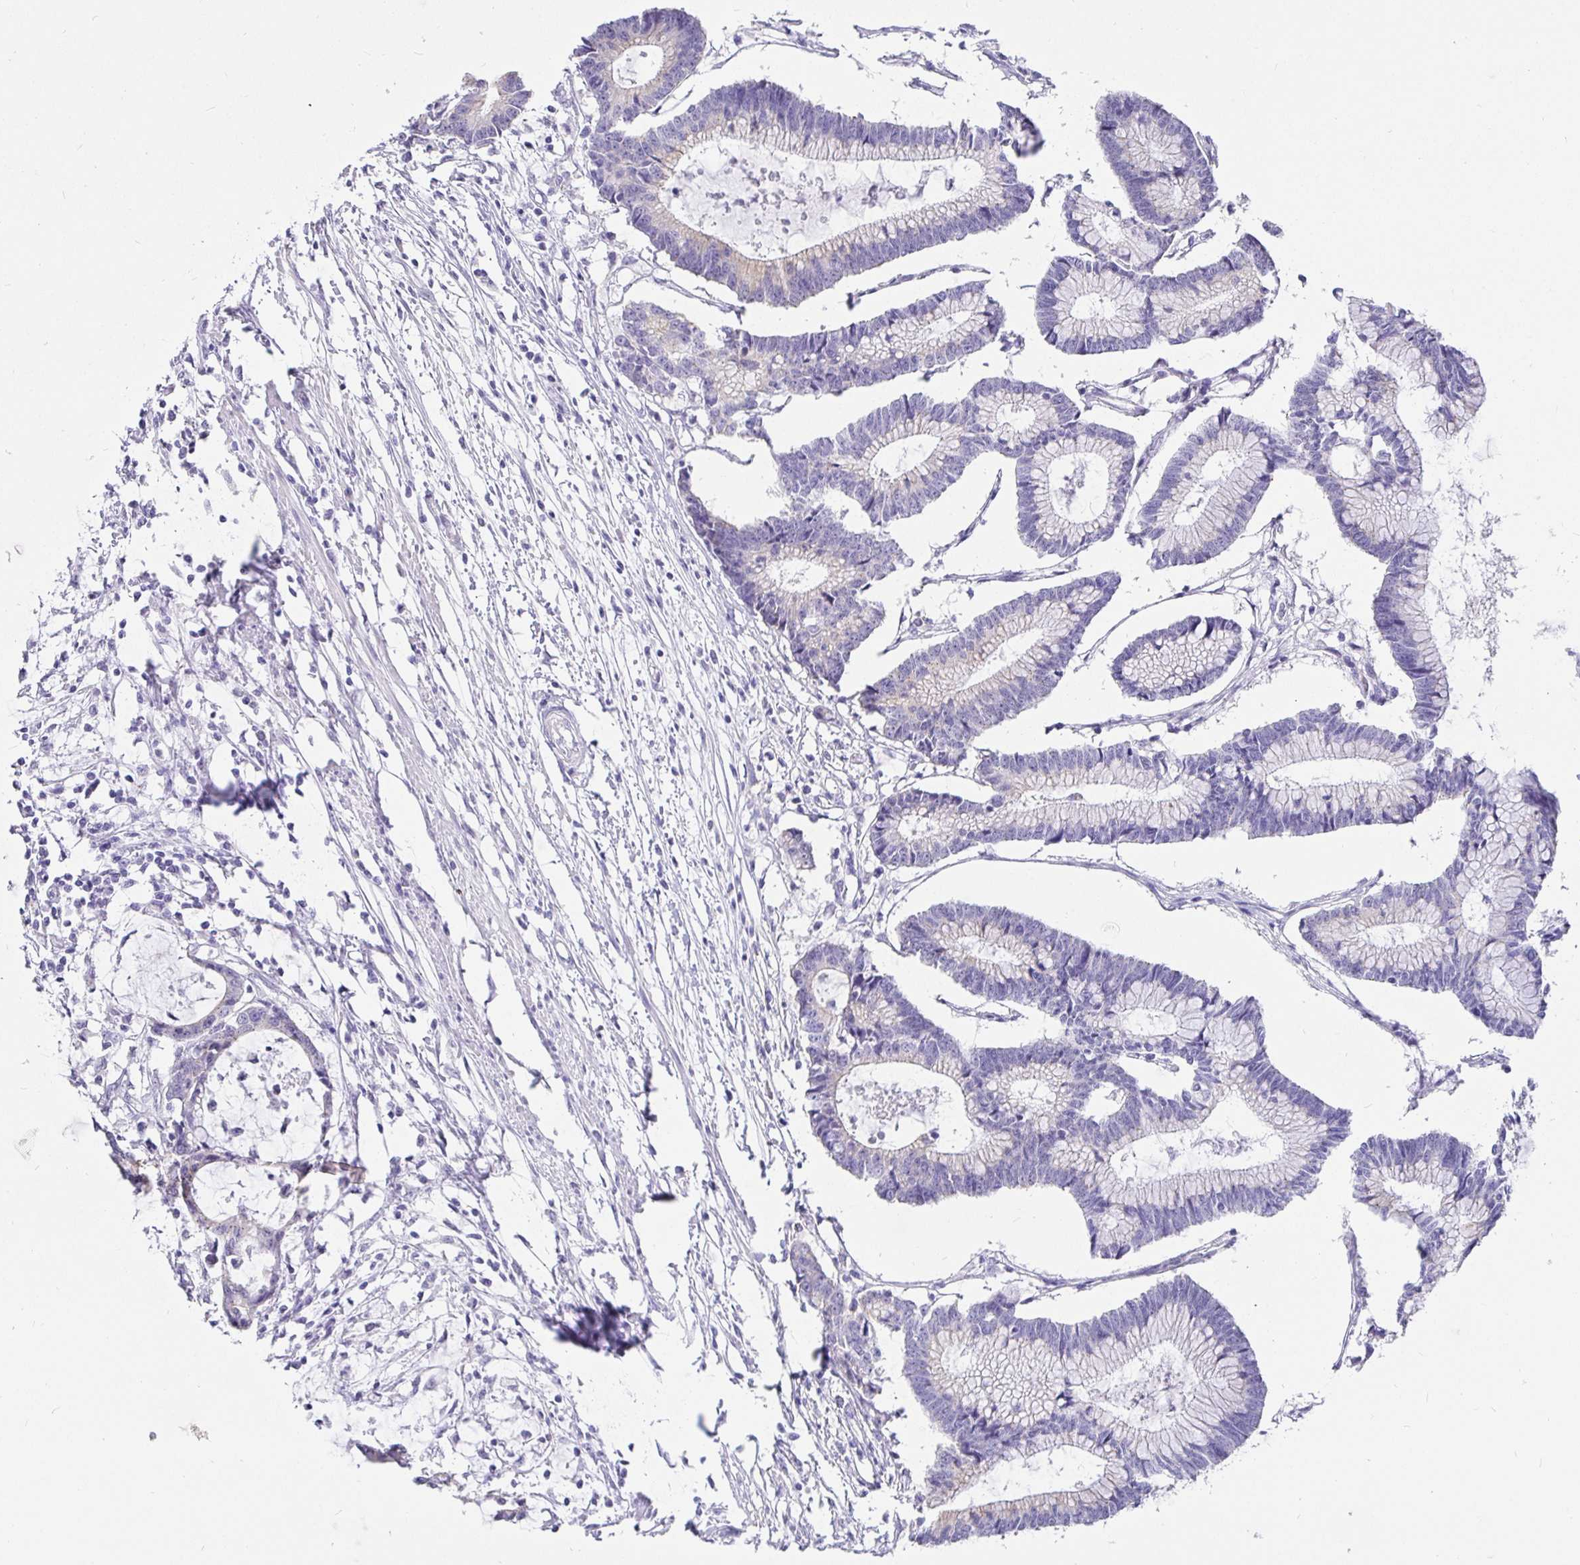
{"staining": {"intensity": "negative", "quantity": "none", "location": "none"}, "tissue": "colorectal cancer", "cell_type": "Tumor cells", "image_type": "cancer", "snomed": [{"axis": "morphology", "description": "Adenocarcinoma, NOS"}, {"axis": "topography", "description": "Colon"}], "caption": "Immunohistochemical staining of human colorectal cancer (adenocarcinoma) shows no significant positivity in tumor cells.", "gene": "EZHIP", "patient": {"sex": "female", "age": 78}}